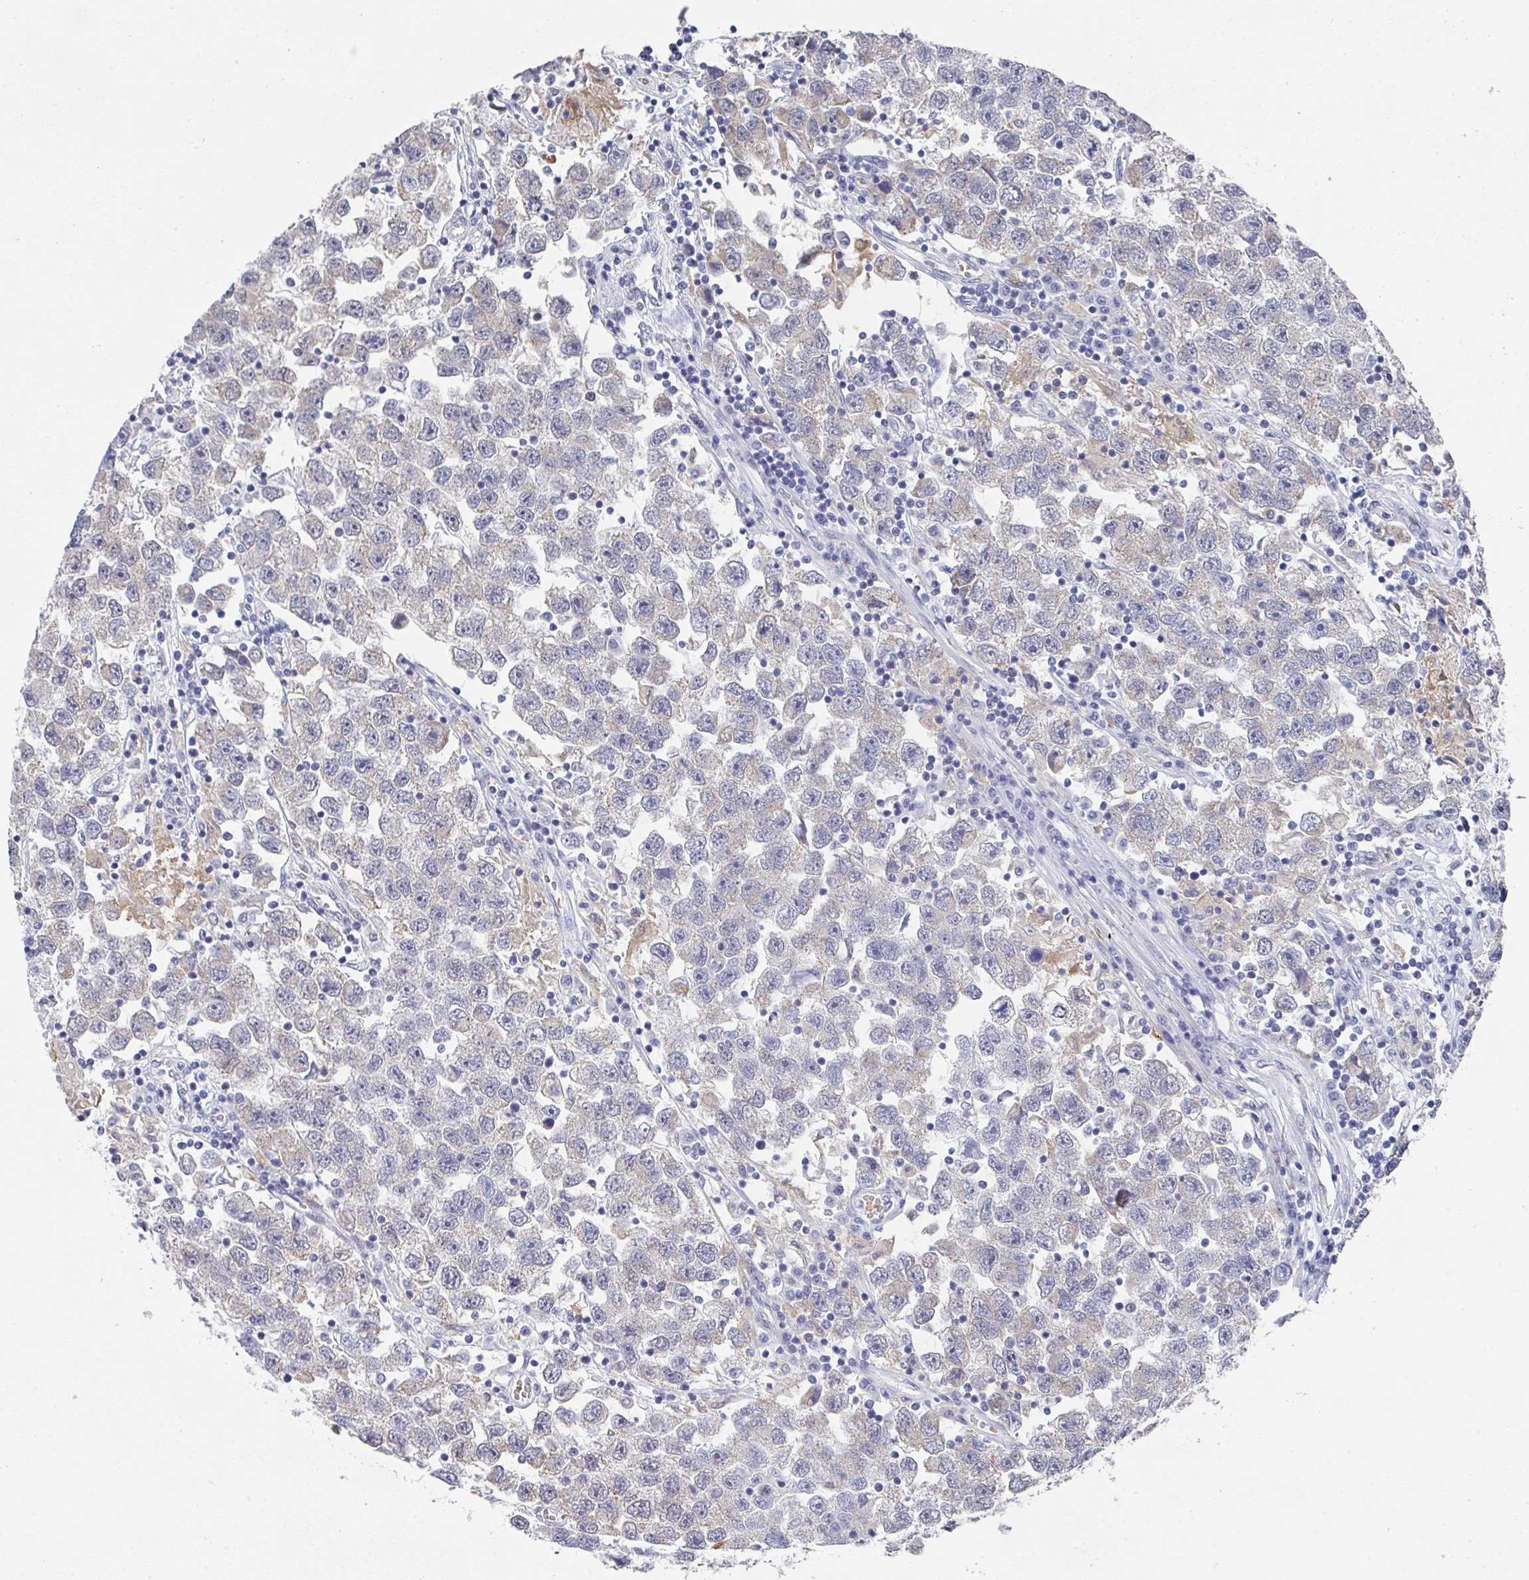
{"staining": {"intensity": "negative", "quantity": "none", "location": "none"}, "tissue": "testis cancer", "cell_type": "Tumor cells", "image_type": "cancer", "snomed": [{"axis": "morphology", "description": "Seminoma, NOS"}, {"axis": "topography", "description": "Testis"}], "caption": "A photomicrograph of testis cancer stained for a protein displays no brown staining in tumor cells. (DAB IHC with hematoxylin counter stain).", "gene": "NCF1", "patient": {"sex": "male", "age": 26}}